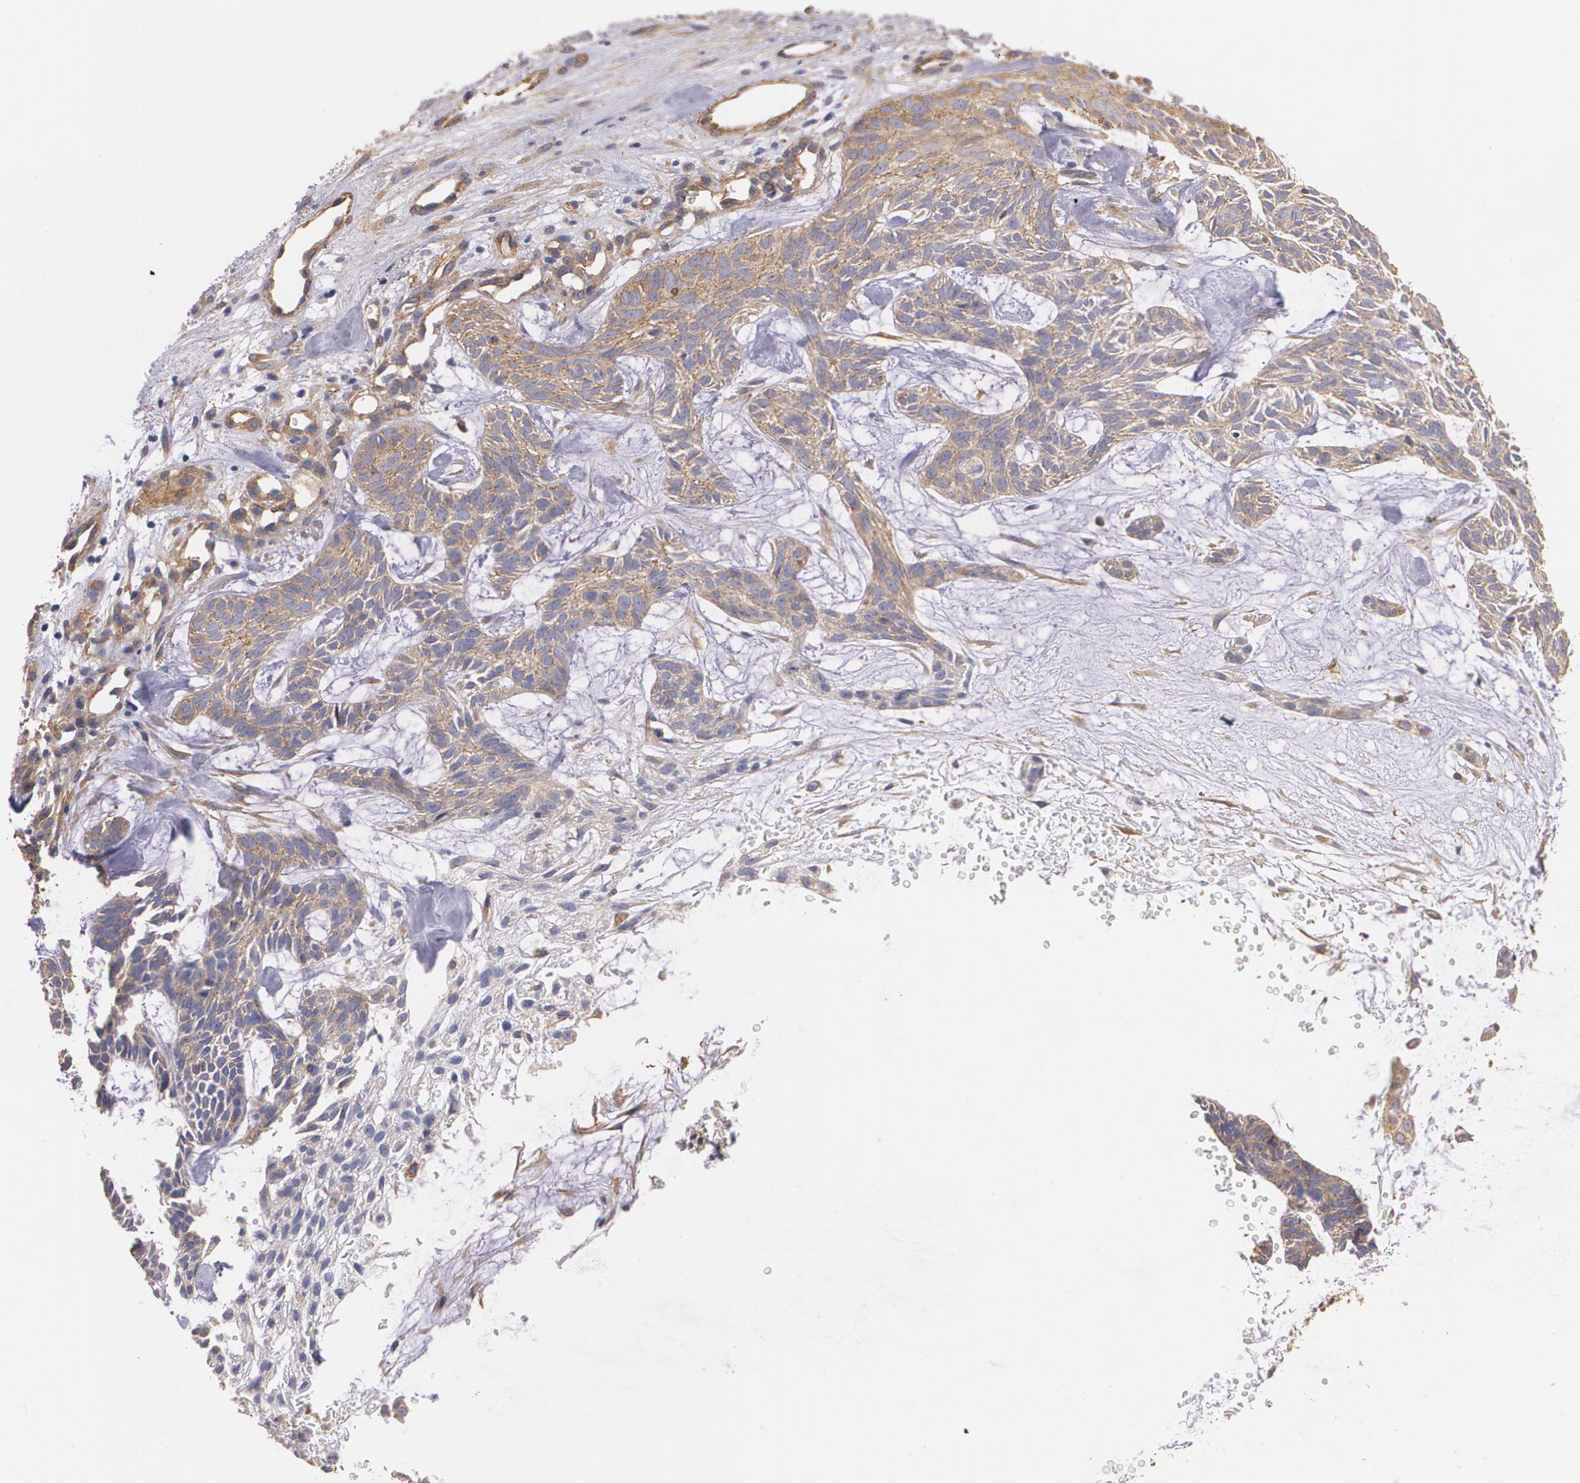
{"staining": {"intensity": "moderate", "quantity": ">75%", "location": "cytoplasmic/membranous"}, "tissue": "skin cancer", "cell_type": "Tumor cells", "image_type": "cancer", "snomed": [{"axis": "morphology", "description": "Basal cell carcinoma"}, {"axis": "topography", "description": "Skin"}], "caption": "Moderate cytoplasmic/membranous expression is seen in about >75% of tumor cells in skin basal cell carcinoma. The staining is performed using DAB brown chromogen to label protein expression. The nuclei are counter-stained blue using hematoxylin.", "gene": "TJP1", "patient": {"sex": "male", "age": 75}}